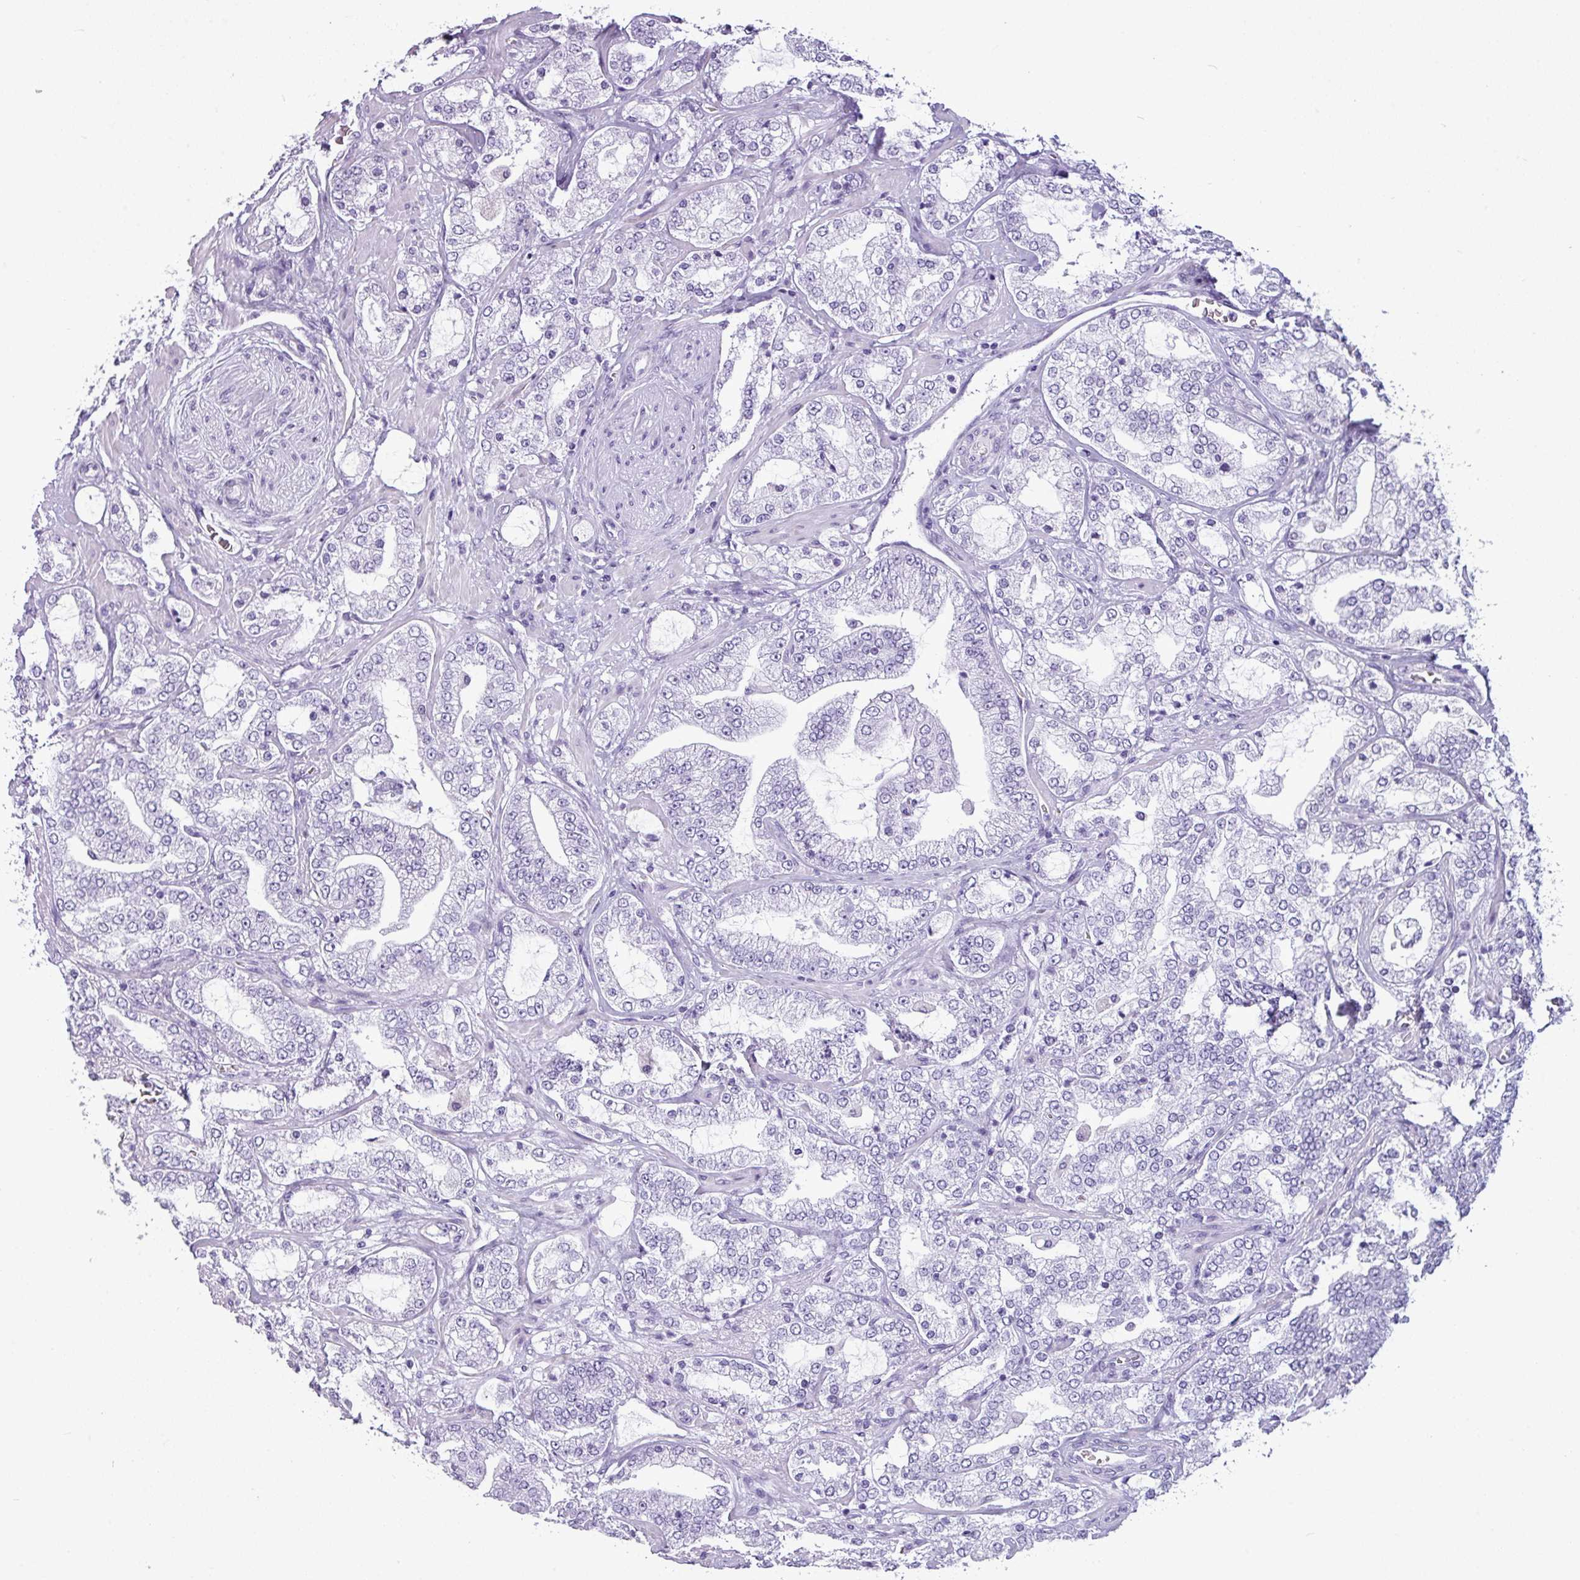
{"staining": {"intensity": "negative", "quantity": "none", "location": "none"}, "tissue": "prostate cancer", "cell_type": "Tumor cells", "image_type": "cancer", "snomed": [{"axis": "morphology", "description": "Adenocarcinoma, High grade"}, {"axis": "topography", "description": "Prostate"}], "caption": "Tumor cells show no significant protein positivity in prostate cancer.", "gene": "AMY1B", "patient": {"sex": "male", "age": 64}}